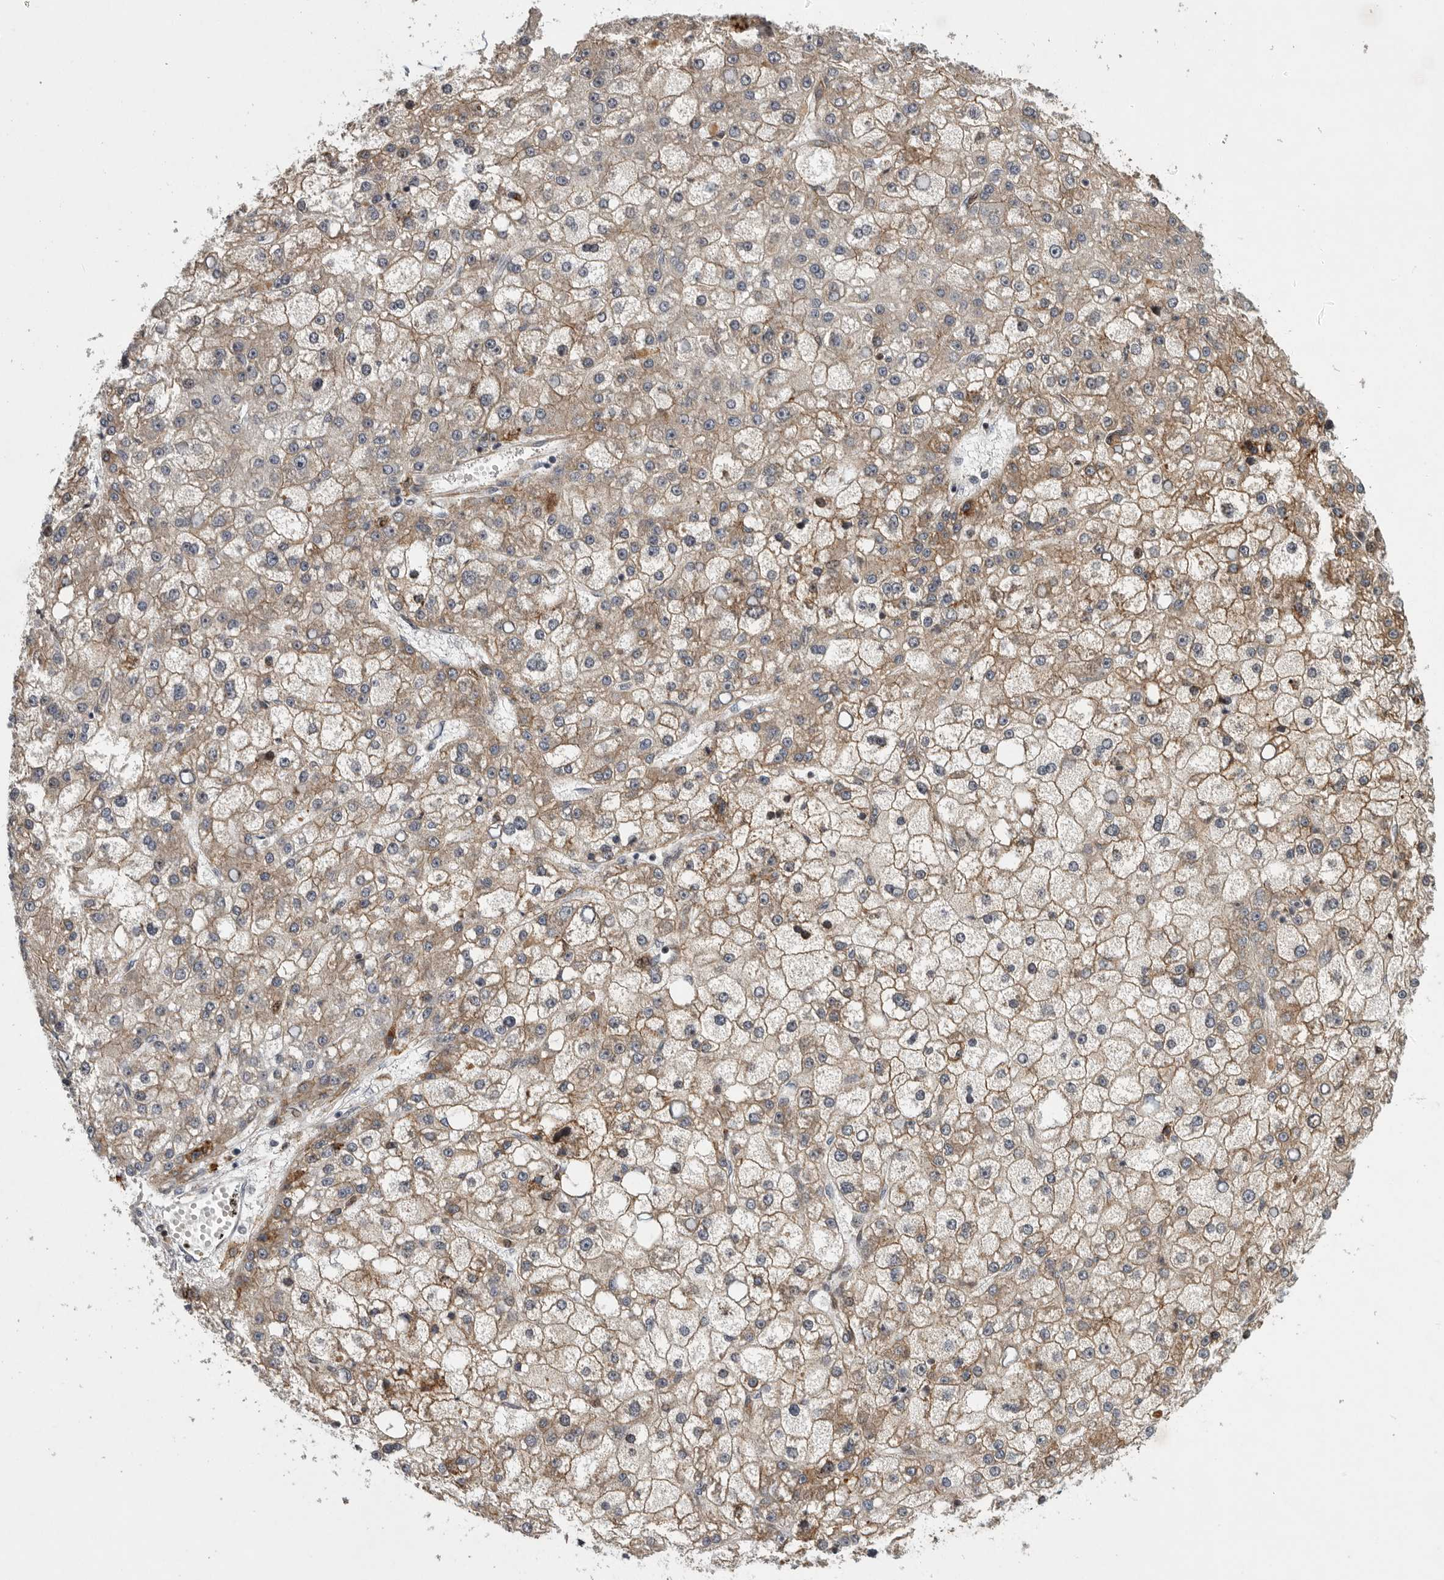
{"staining": {"intensity": "weak", "quantity": ">75%", "location": "cytoplasmic/membranous"}, "tissue": "liver cancer", "cell_type": "Tumor cells", "image_type": "cancer", "snomed": [{"axis": "morphology", "description": "Carcinoma, Hepatocellular, NOS"}, {"axis": "topography", "description": "Liver"}], "caption": "Hepatocellular carcinoma (liver) was stained to show a protein in brown. There is low levels of weak cytoplasmic/membranous staining in approximately >75% of tumor cells.", "gene": "MPDZ", "patient": {"sex": "male", "age": 67}}